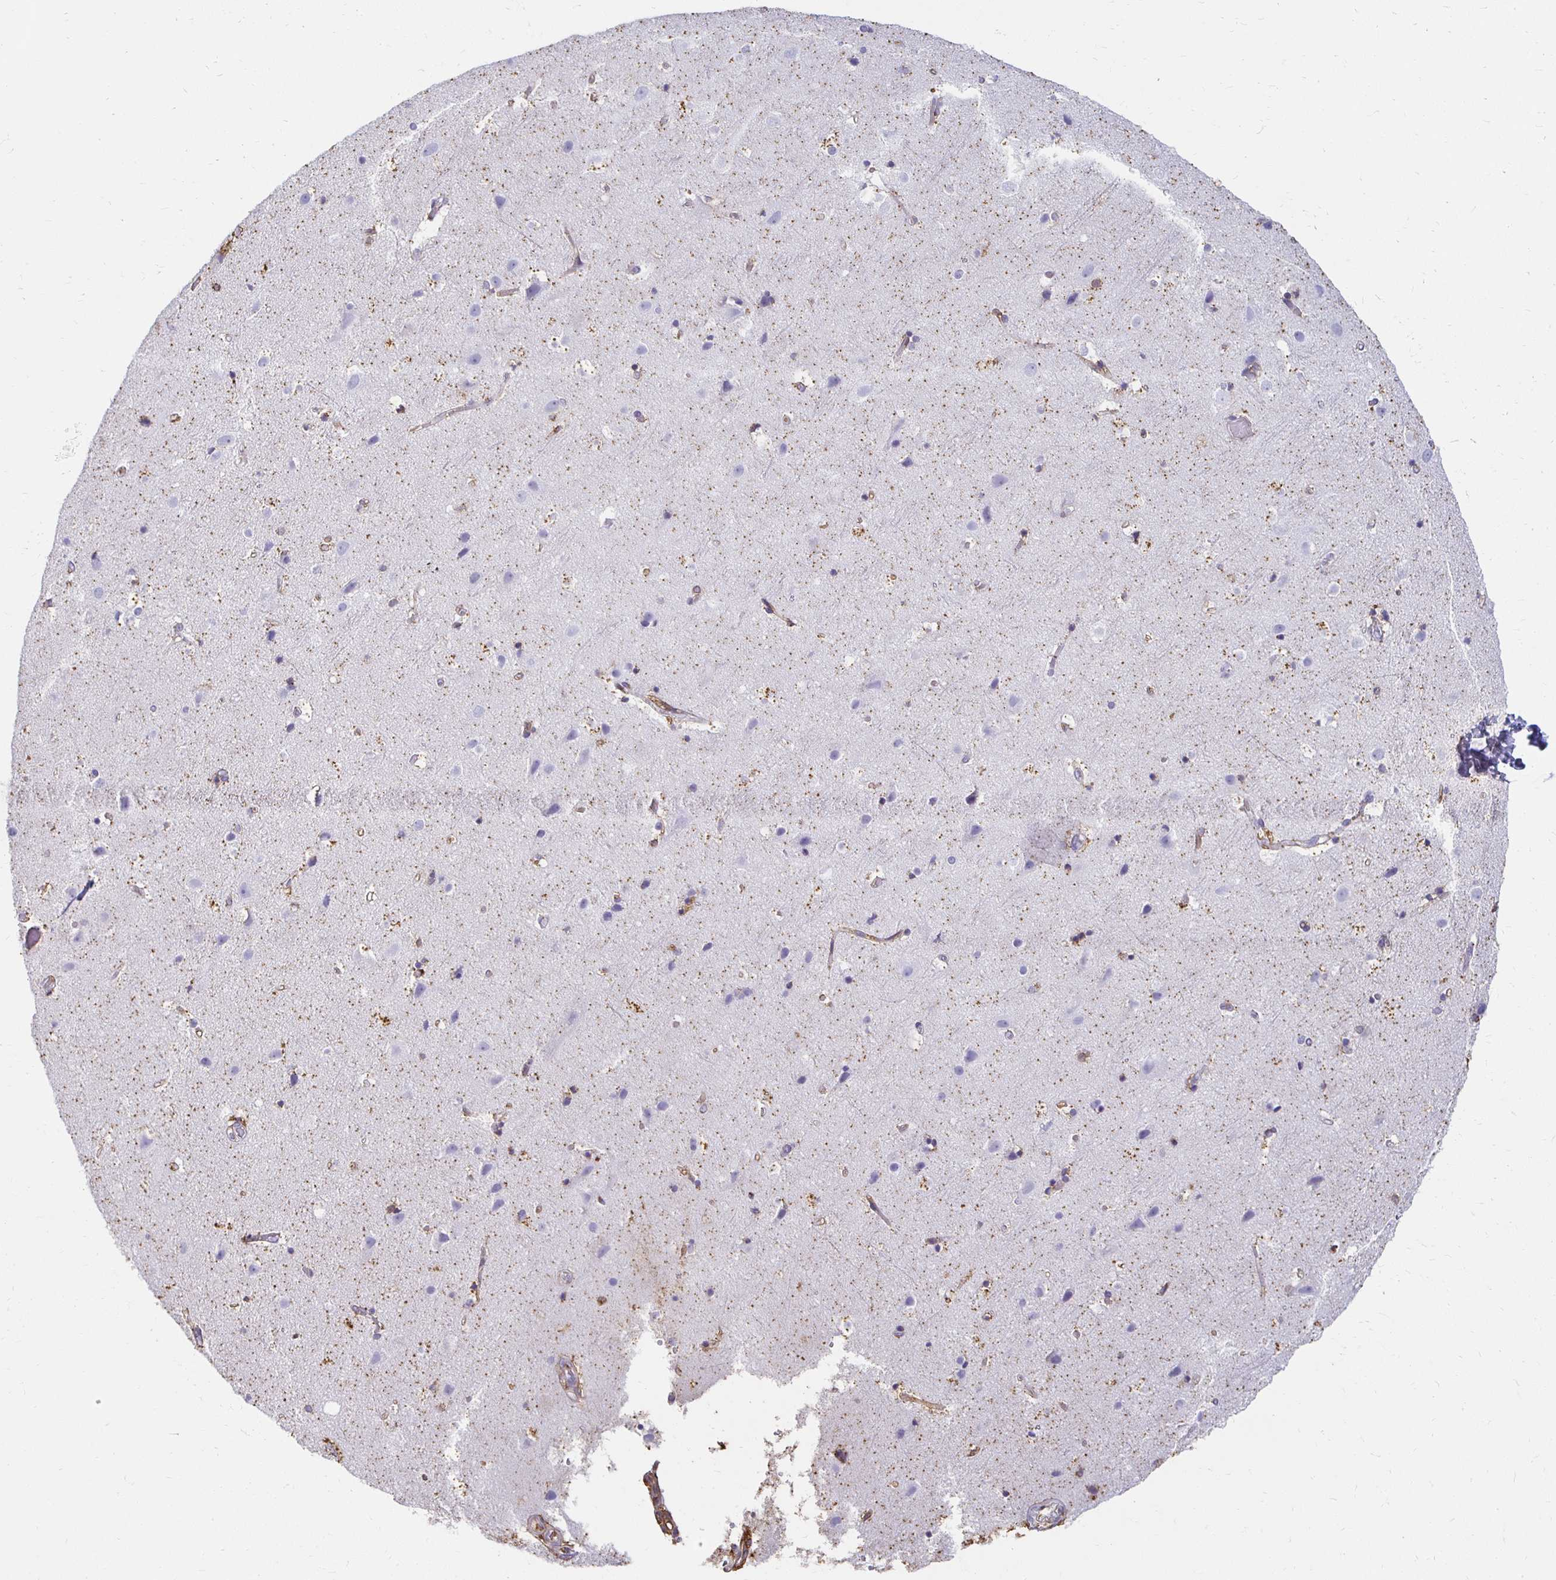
{"staining": {"intensity": "weak", "quantity": "<25%", "location": "cytoplasmic/membranous"}, "tissue": "cerebral cortex", "cell_type": "Endothelial cells", "image_type": "normal", "snomed": [{"axis": "morphology", "description": "Normal tissue, NOS"}, {"axis": "topography", "description": "Cerebral cortex"}], "caption": "Cerebral cortex was stained to show a protein in brown. There is no significant staining in endothelial cells. Nuclei are stained in blue.", "gene": "TAS1R3", "patient": {"sex": "female", "age": 52}}